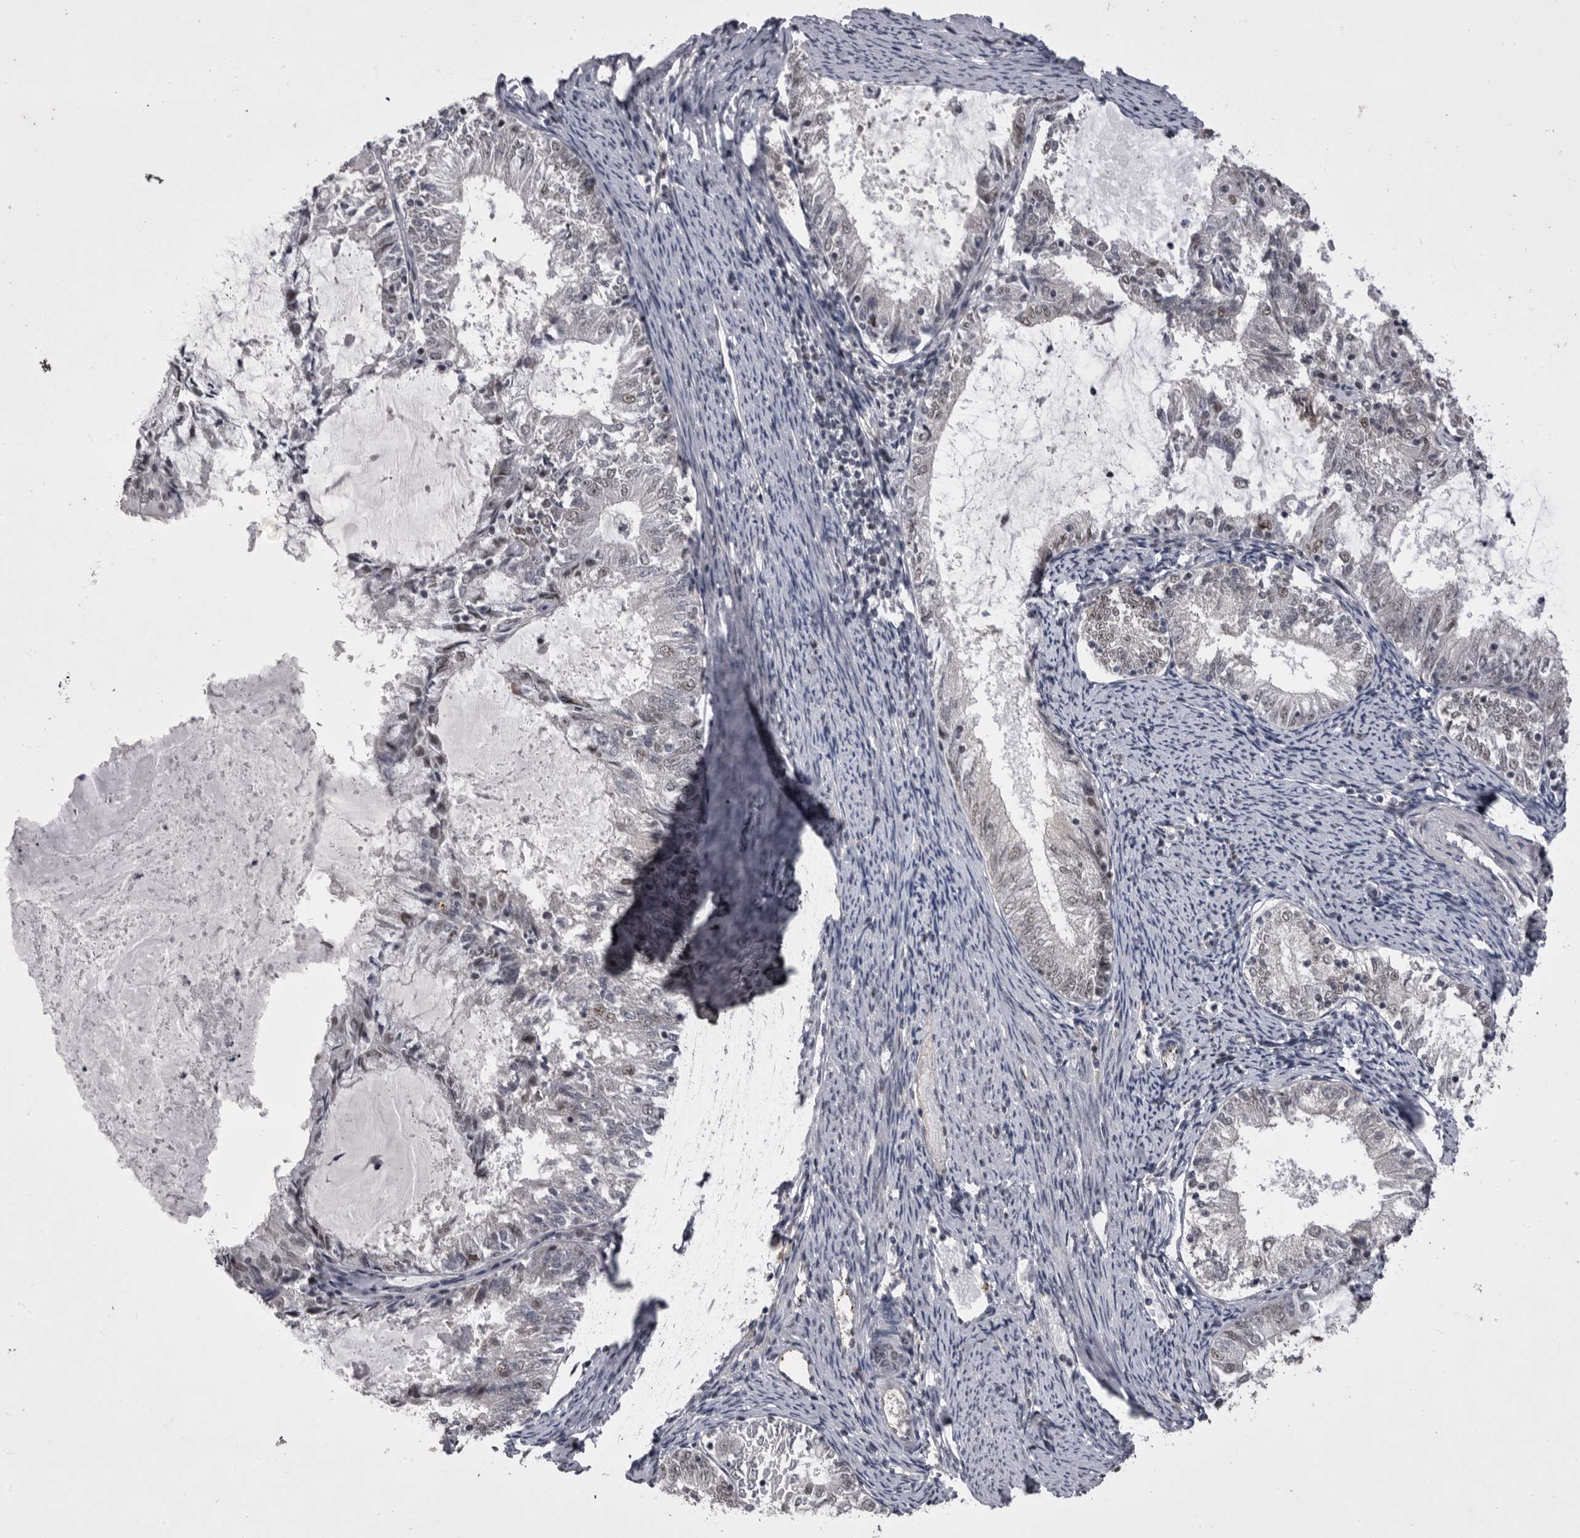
{"staining": {"intensity": "negative", "quantity": "none", "location": "none"}, "tissue": "endometrial cancer", "cell_type": "Tumor cells", "image_type": "cancer", "snomed": [{"axis": "morphology", "description": "Adenocarcinoma, NOS"}, {"axis": "topography", "description": "Endometrium"}], "caption": "Immunohistochemistry (IHC) histopathology image of endometrial cancer stained for a protein (brown), which shows no staining in tumor cells. The staining was performed using DAB (3,3'-diaminobenzidine) to visualize the protein expression in brown, while the nuclei were stained in blue with hematoxylin (Magnification: 20x).", "gene": "PRPF3", "patient": {"sex": "female", "age": 57}}